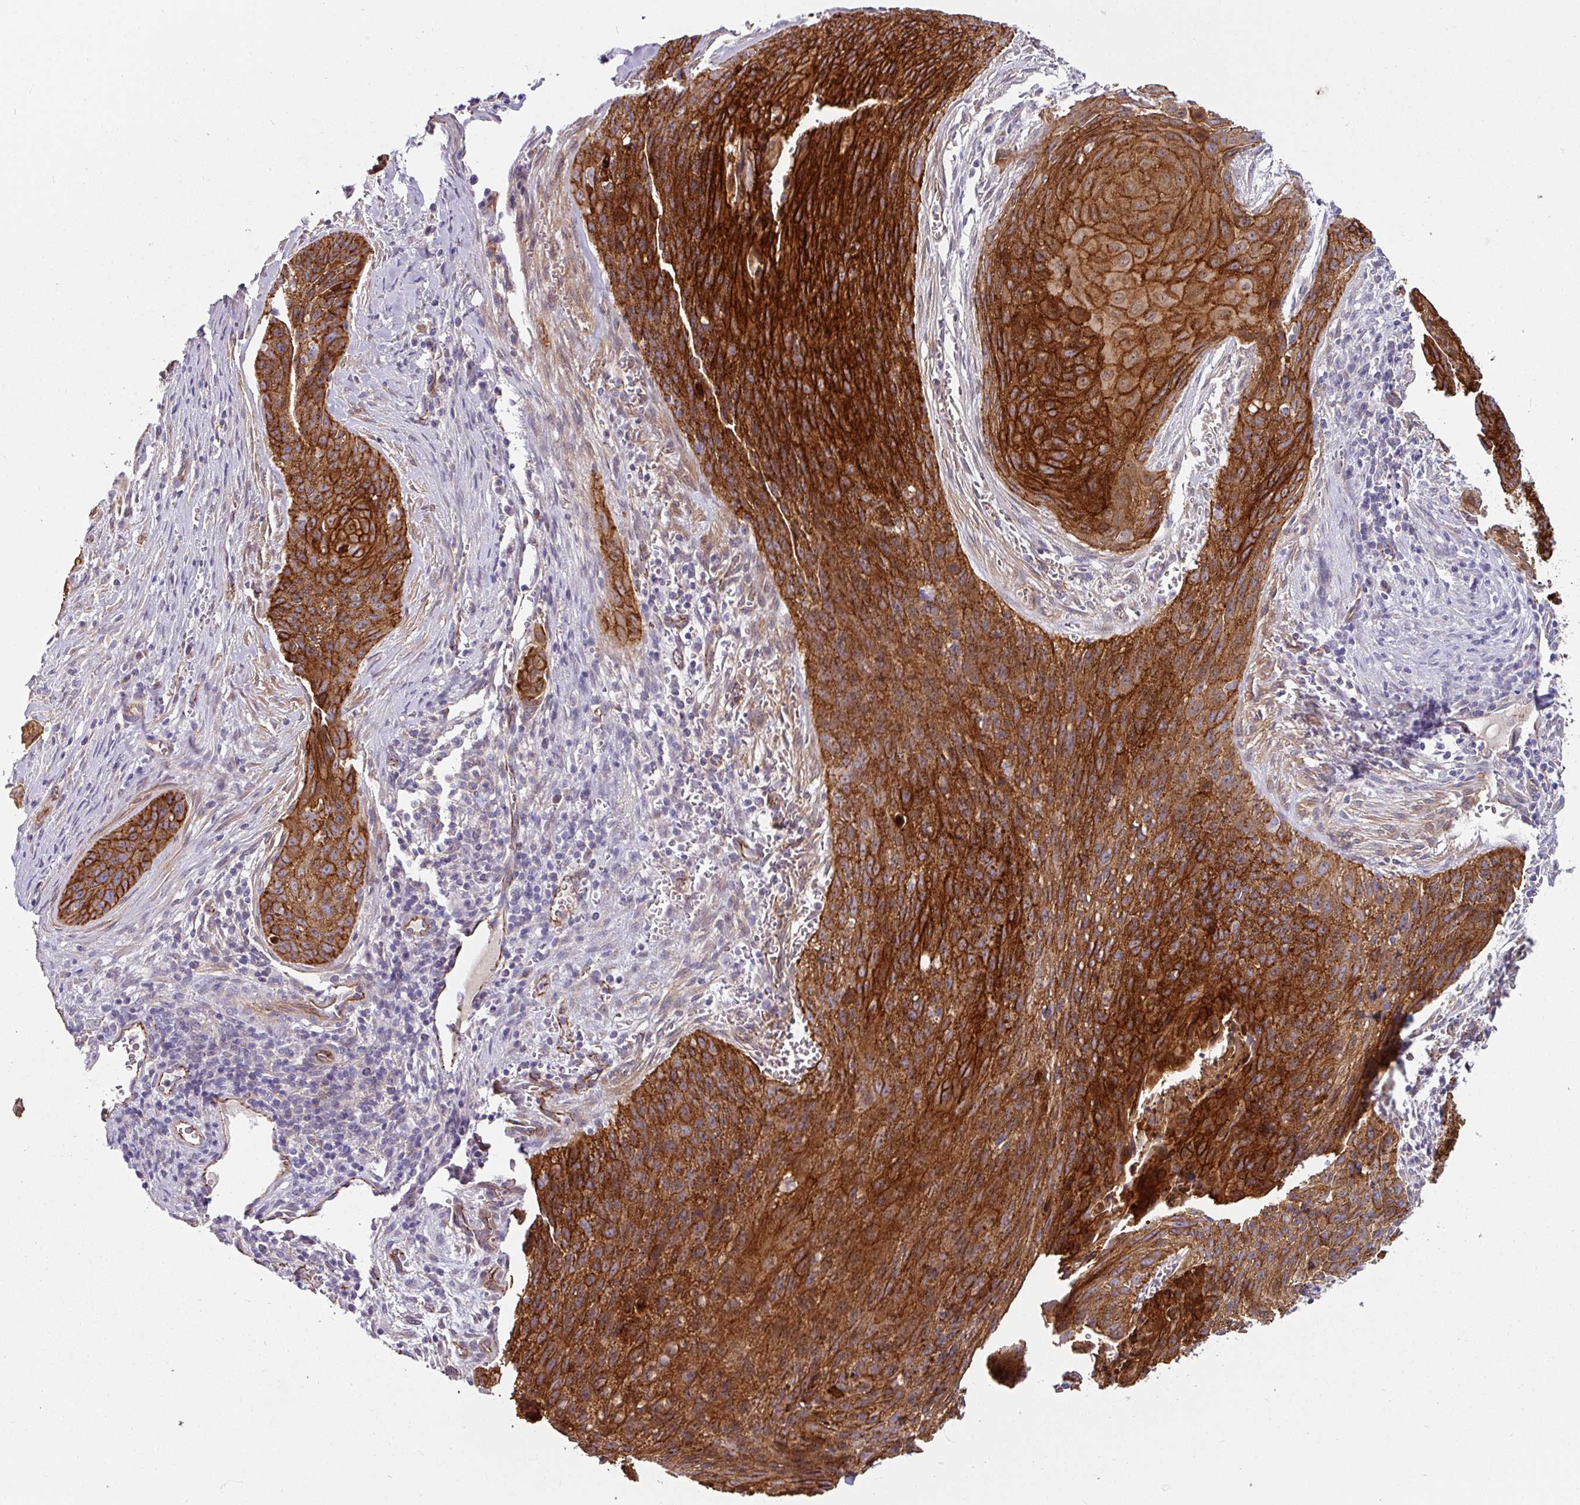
{"staining": {"intensity": "strong", "quantity": ">75%", "location": "cytoplasmic/membranous"}, "tissue": "cervical cancer", "cell_type": "Tumor cells", "image_type": "cancer", "snomed": [{"axis": "morphology", "description": "Squamous cell carcinoma, NOS"}, {"axis": "topography", "description": "Cervix"}], "caption": "DAB immunohistochemical staining of human cervical squamous cell carcinoma demonstrates strong cytoplasmic/membranous protein positivity in approximately >75% of tumor cells.", "gene": "JUP", "patient": {"sex": "female", "age": 55}}